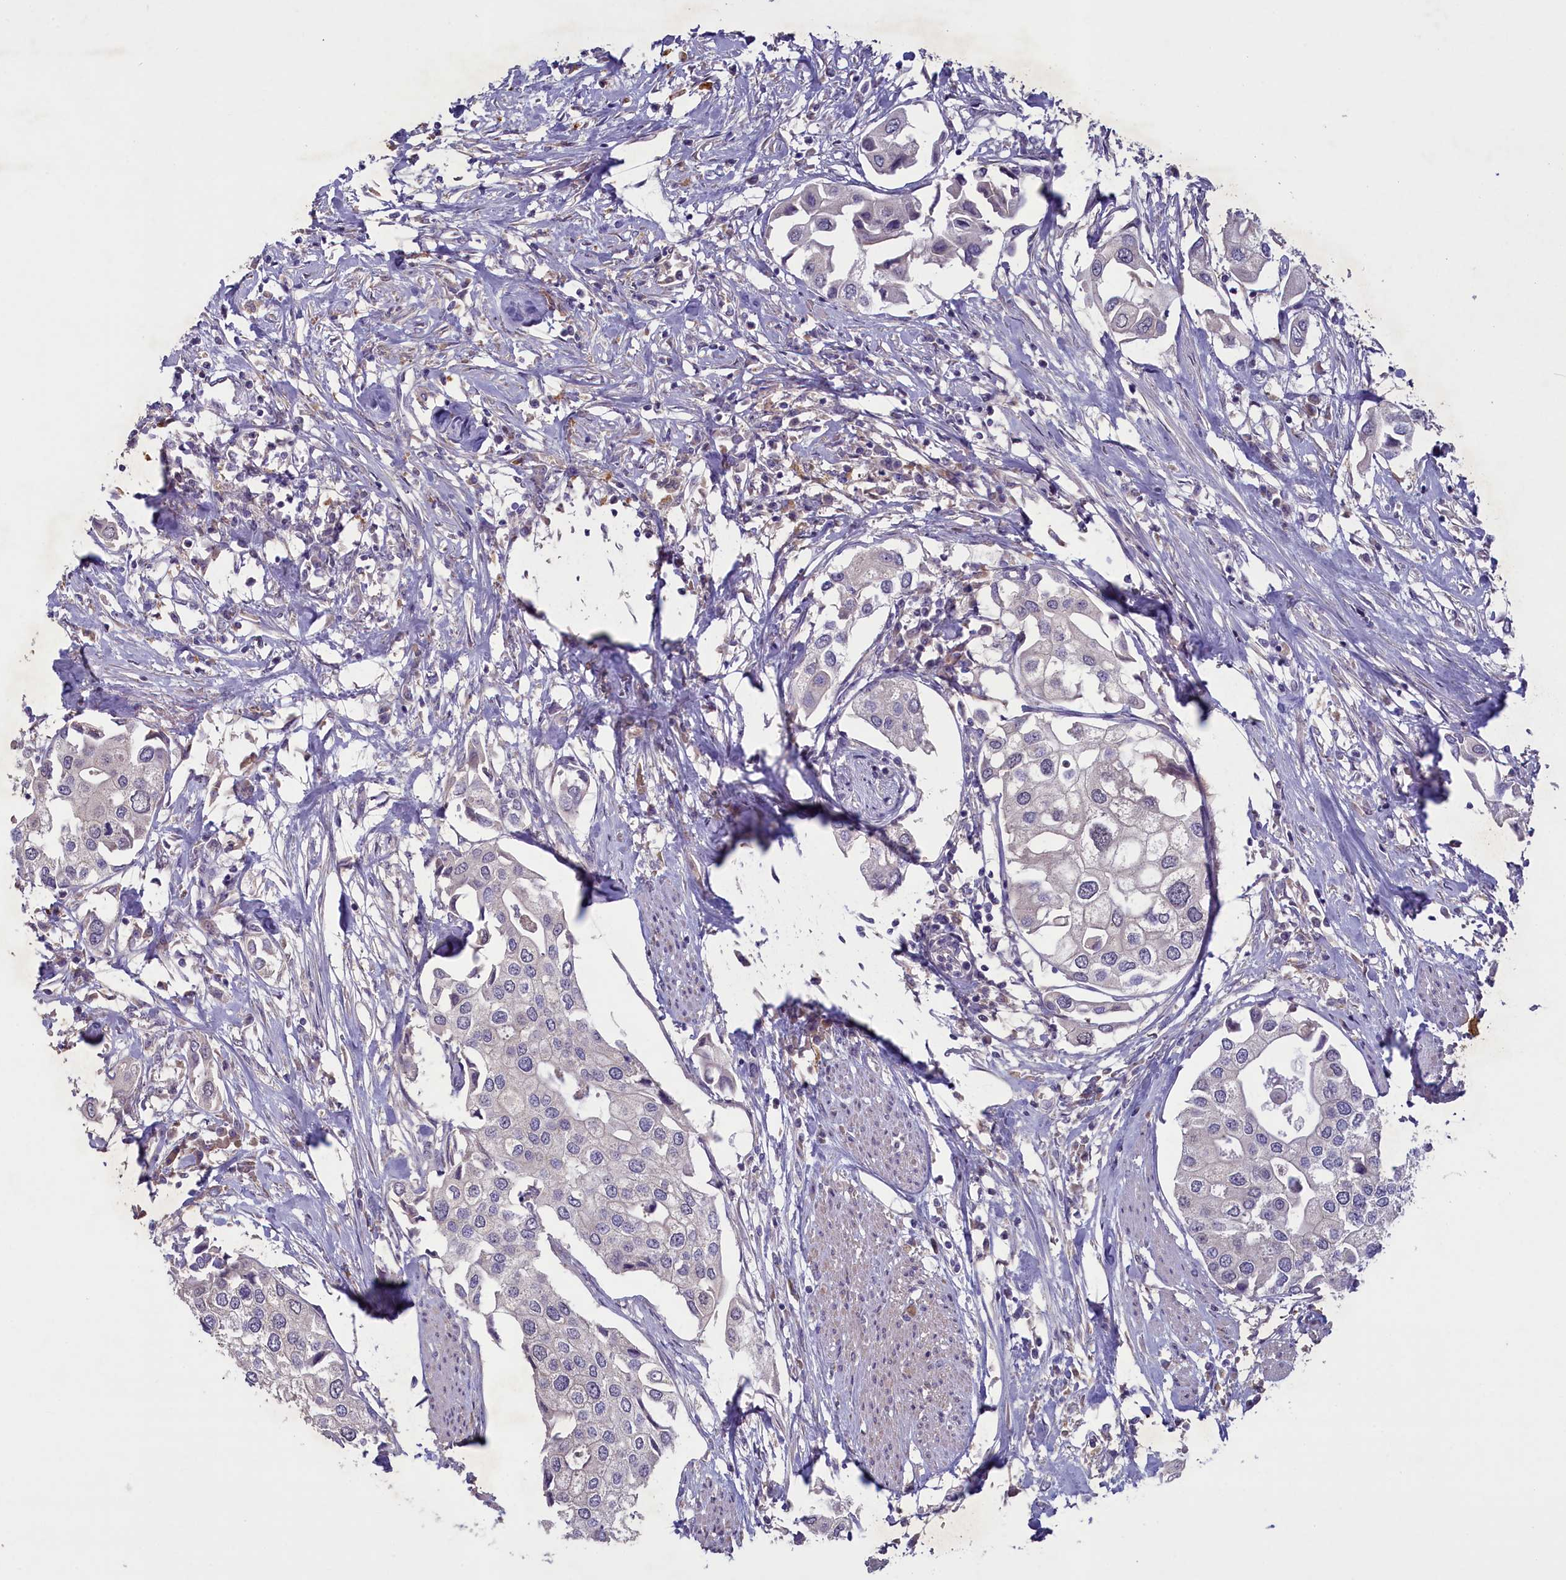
{"staining": {"intensity": "negative", "quantity": "none", "location": "none"}, "tissue": "urothelial cancer", "cell_type": "Tumor cells", "image_type": "cancer", "snomed": [{"axis": "morphology", "description": "Urothelial carcinoma, High grade"}, {"axis": "topography", "description": "Urinary bladder"}], "caption": "The photomicrograph reveals no significant expression in tumor cells of high-grade urothelial carcinoma. Nuclei are stained in blue.", "gene": "ATF7IP2", "patient": {"sex": "male", "age": 64}}